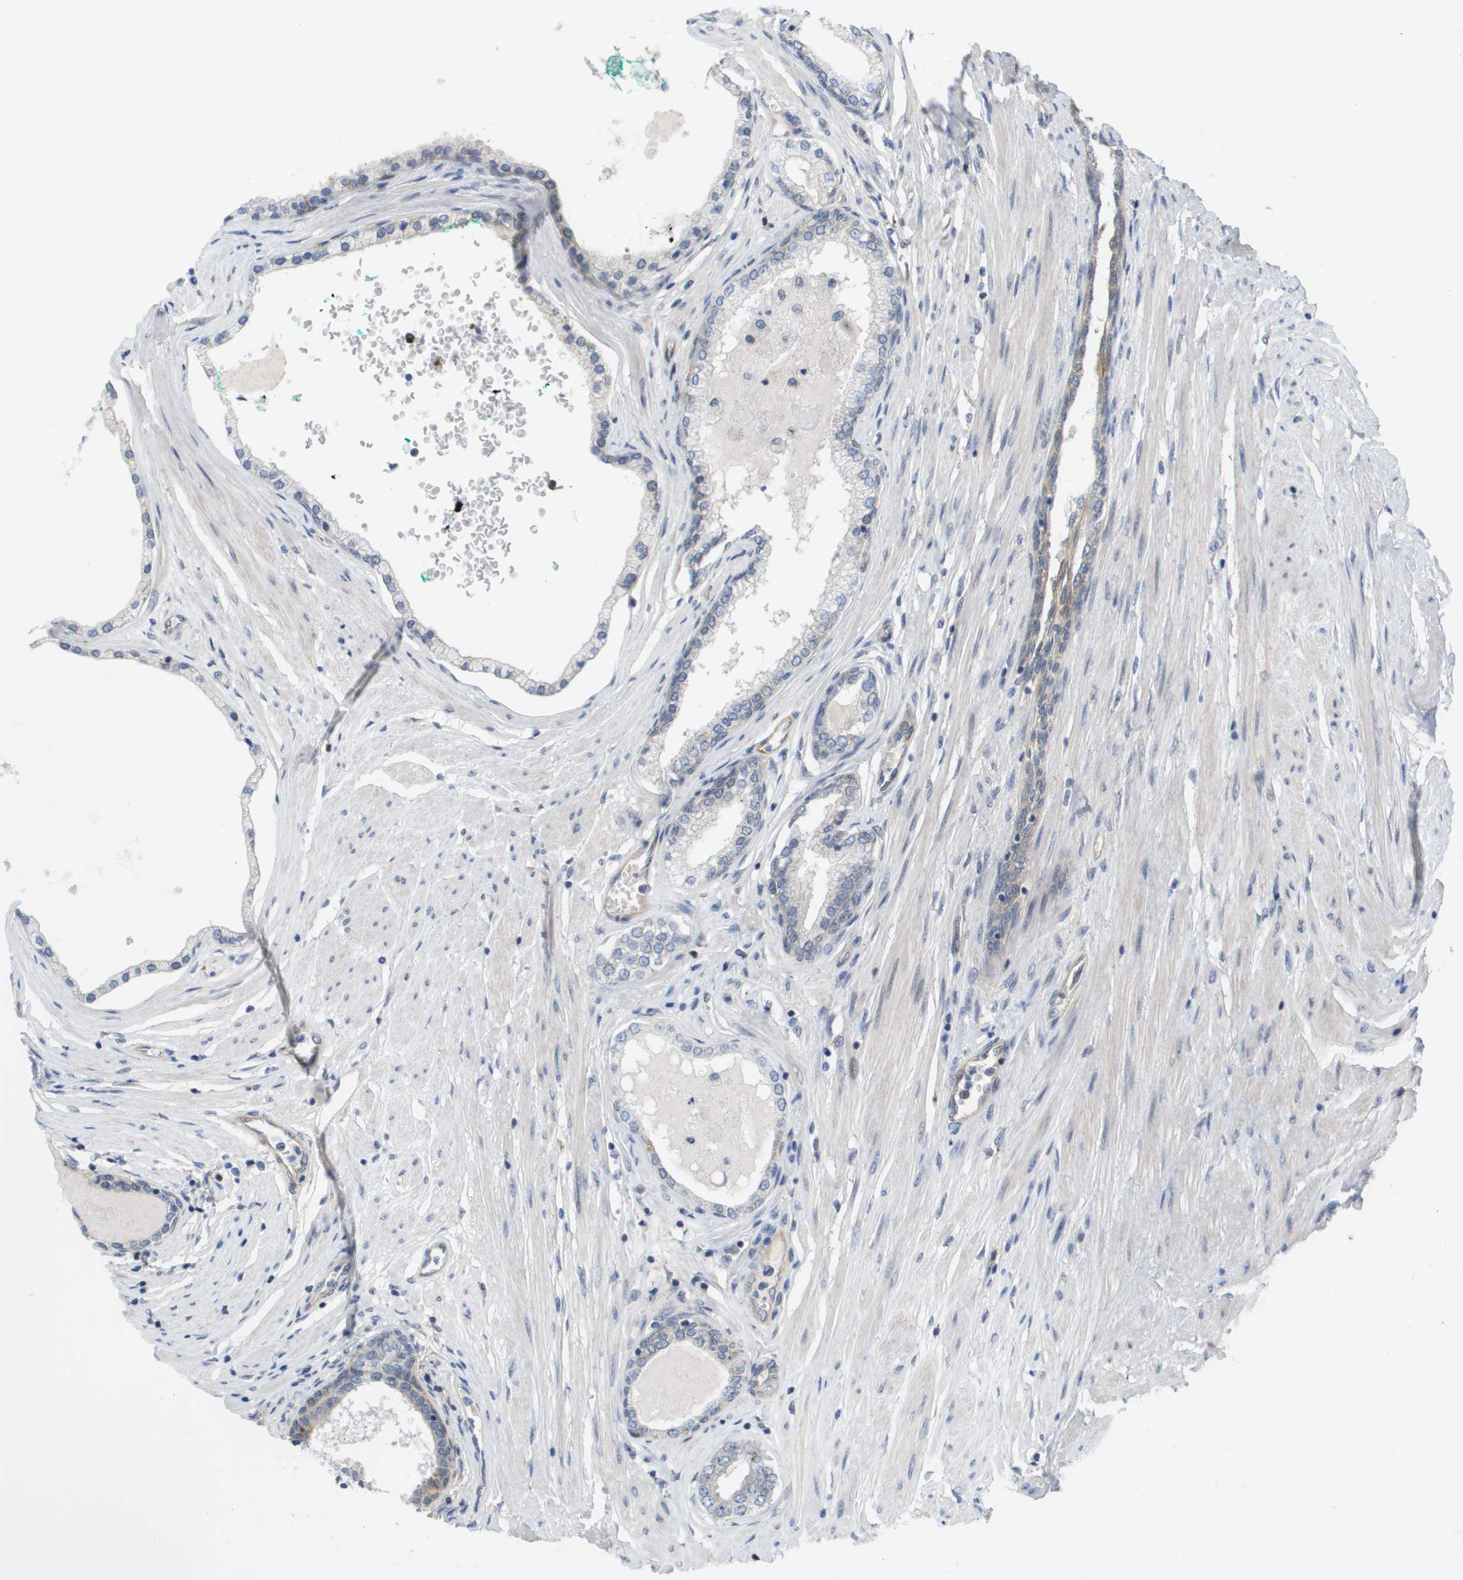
{"staining": {"intensity": "negative", "quantity": "none", "location": "none"}, "tissue": "prostate cancer", "cell_type": "Tumor cells", "image_type": "cancer", "snomed": [{"axis": "morphology", "description": "Adenocarcinoma, Low grade"}, {"axis": "topography", "description": "Prostate"}], "caption": "This is a histopathology image of immunohistochemistry (IHC) staining of low-grade adenocarcinoma (prostate), which shows no expression in tumor cells.", "gene": "MTARC2", "patient": {"sex": "male", "age": 63}}